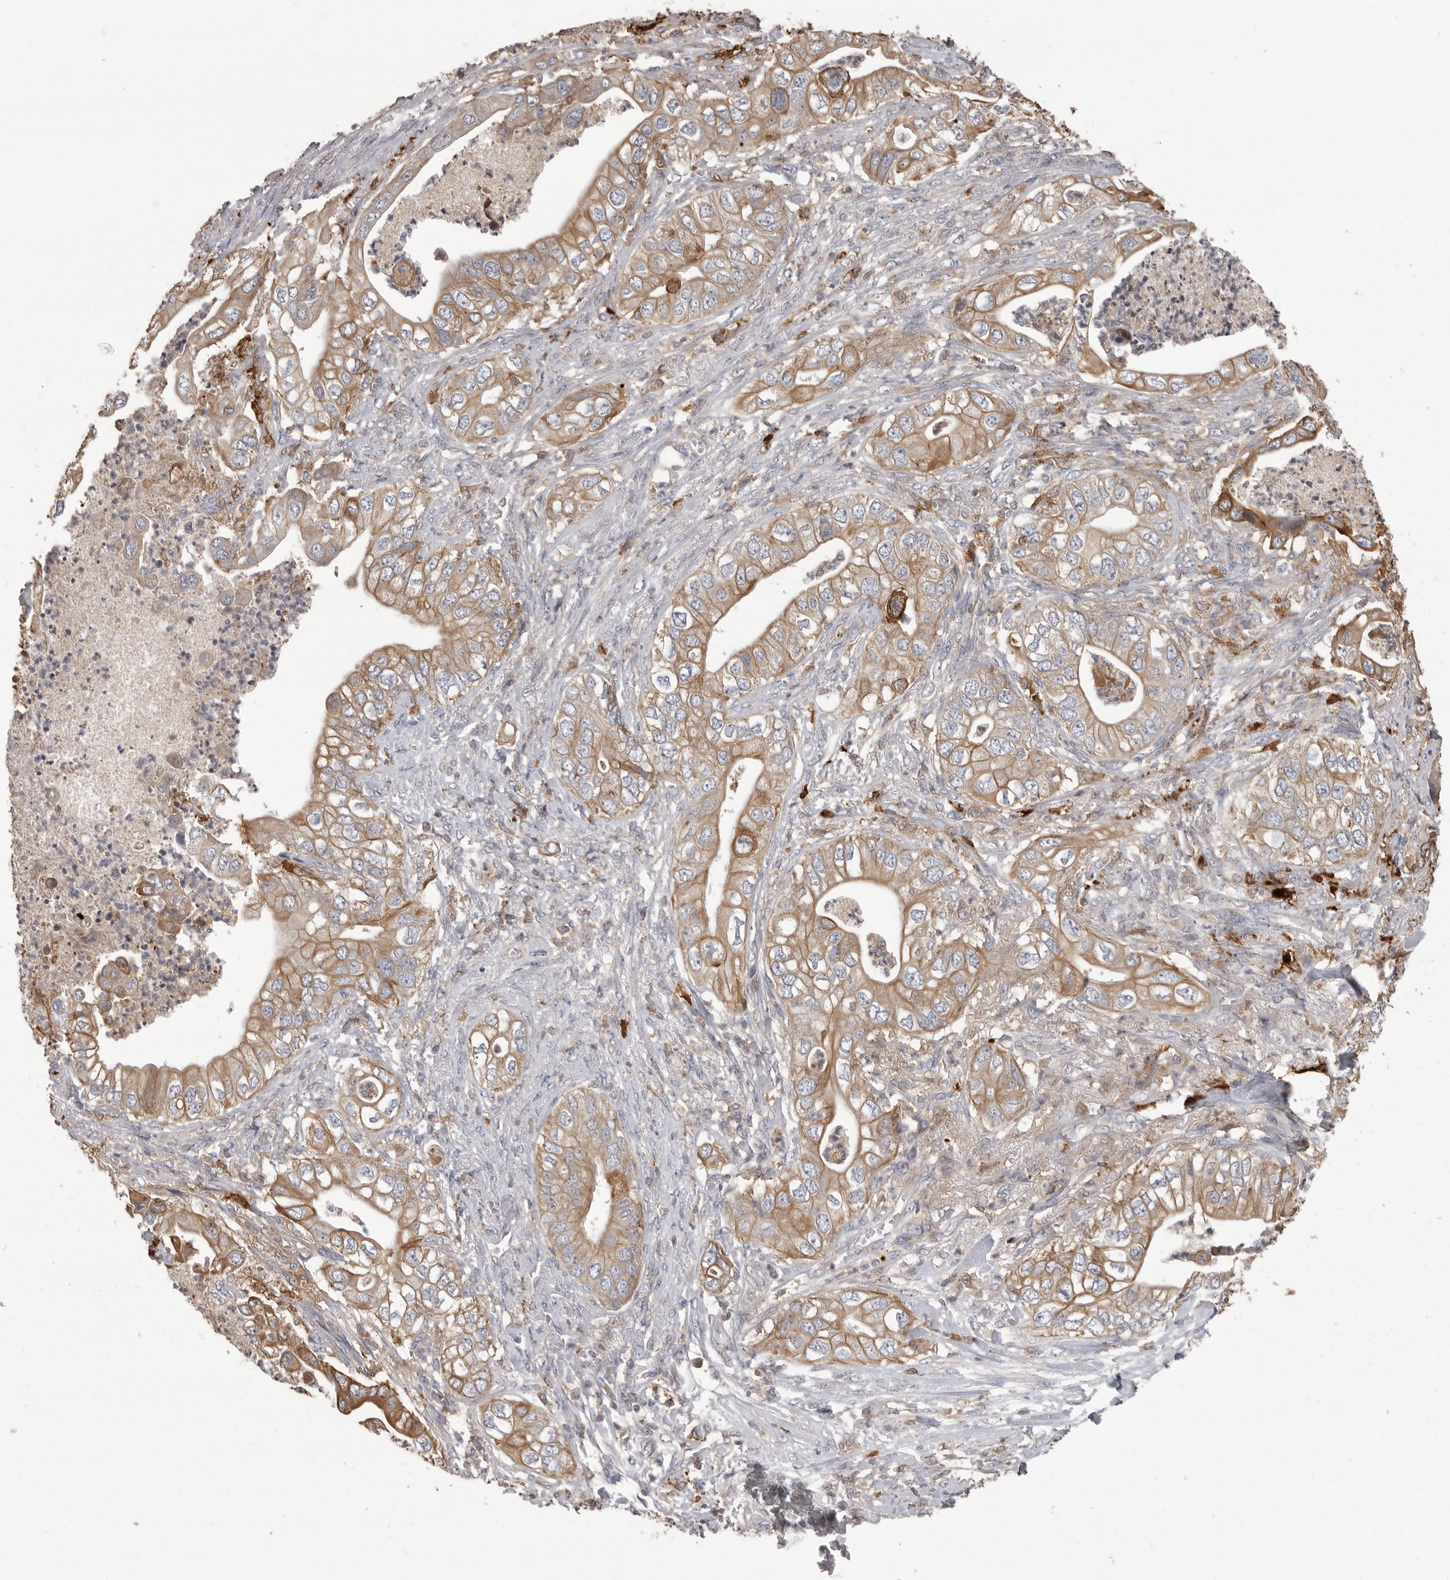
{"staining": {"intensity": "moderate", "quantity": ">75%", "location": "cytoplasmic/membranous"}, "tissue": "pancreatic cancer", "cell_type": "Tumor cells", "image_type": "cancer", "snomed": [{"axis": "morphology", "description": "Adenocarcinoma, NOS"}, {"axis": "topography", "description": "Pancreas"}], "caption": "High-magnification brightfield microscopy of pancreatic cancer stained with DAB (3,3'-diaminobenzidine) (brown) and counterstained with hematoxylin (blue). tumor cells exhibit moderate cytoplasmic/membranous staining is seen in approximately>75% of cells.", "gene": "CMTM6", "patient": {"sex": "female", "age": 78}}